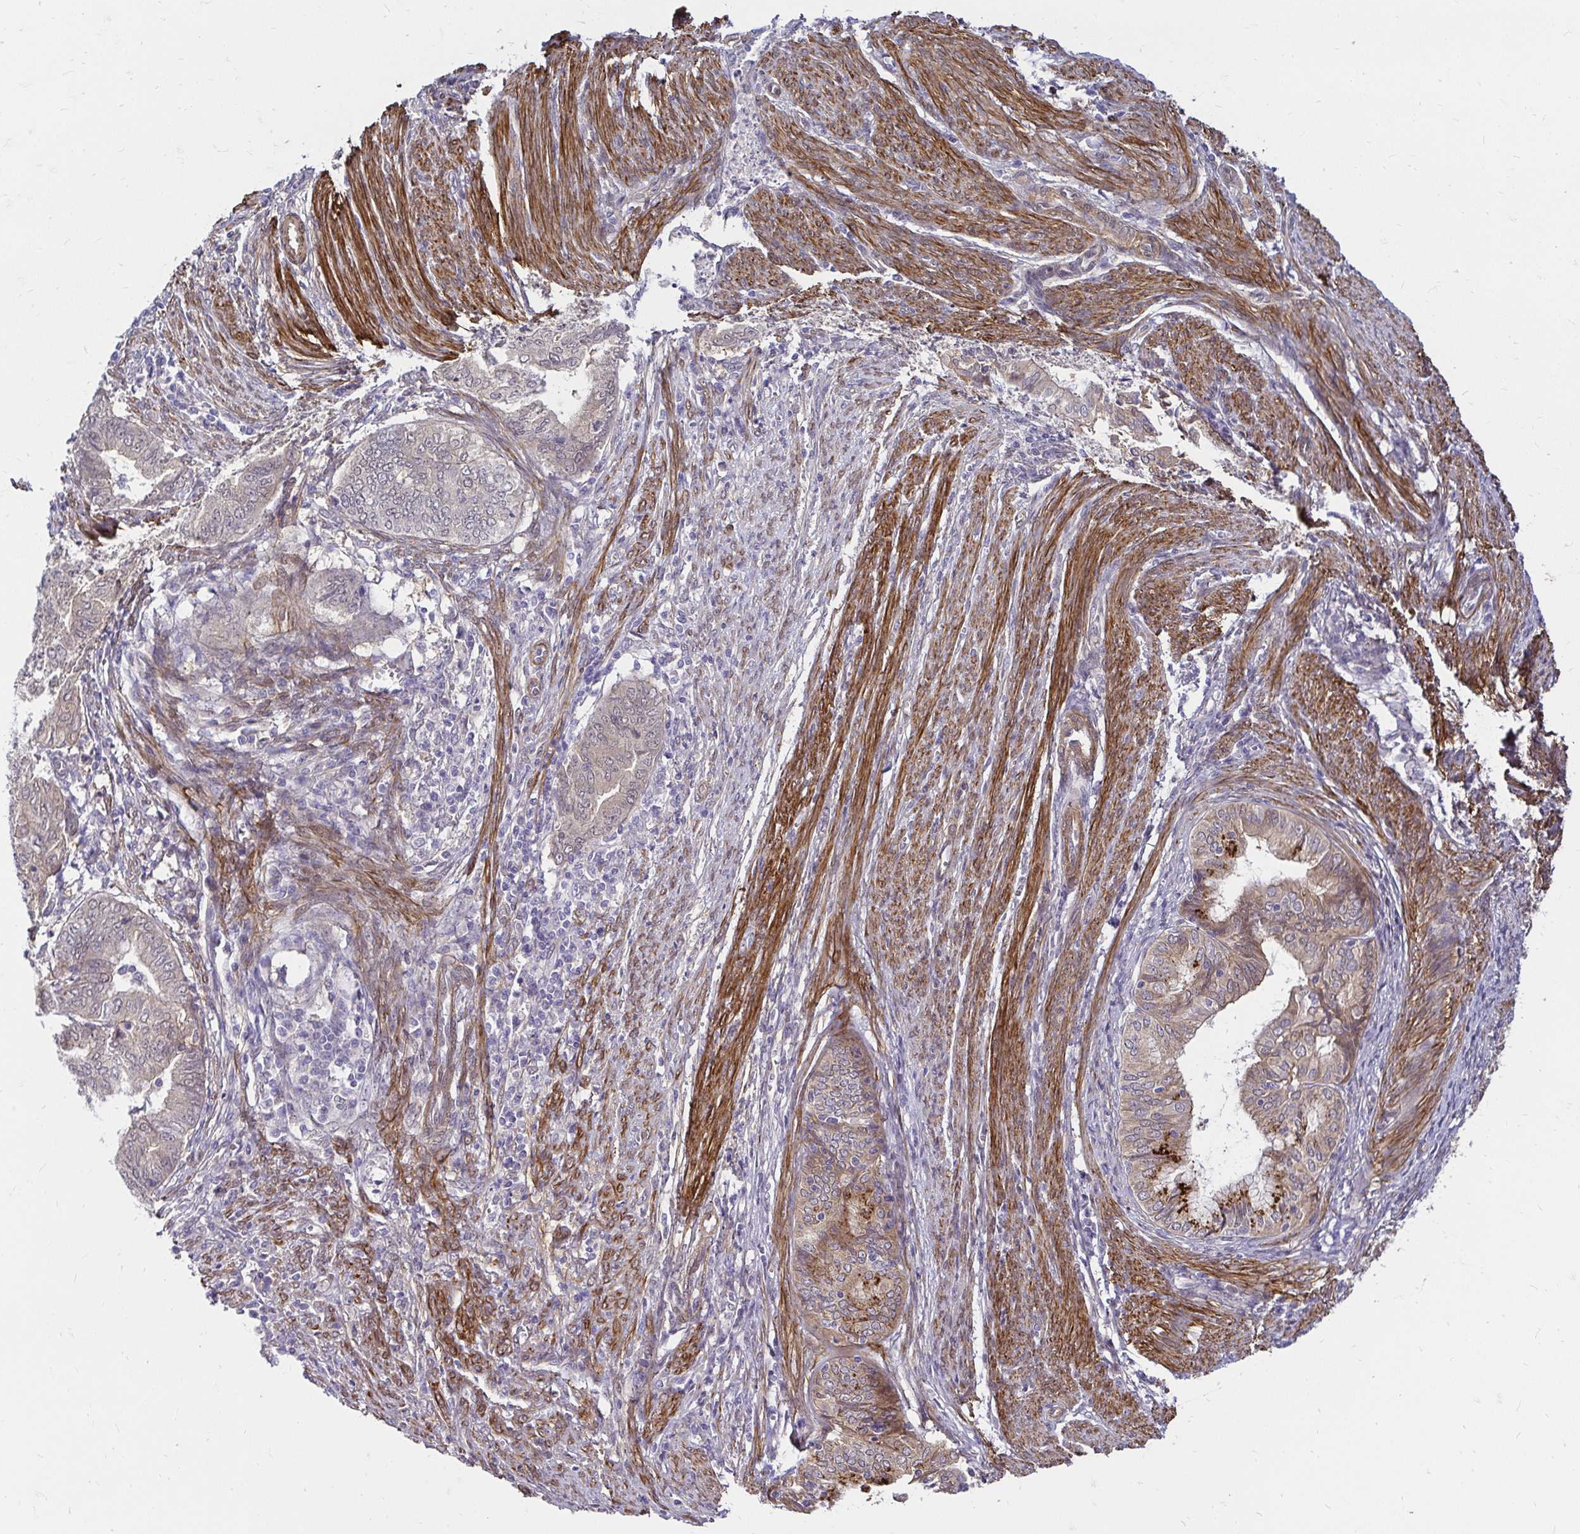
{"staining": {"intensity": "strong", "quantity": "<25%", "location": "cytoplasmic/membranous"}, "tissue": "endometrial cancer", "cell_type": "Tumor cells", "image_type": "cancer", "snomed": [{"axis": "morphology", "description": "Adenocarcinoma, NOS"}, {"axis": "topography", "description": "Endometrium"}], "caption": "Immunohistochemistry histopathology image of neoplastic tissue: endometrial adenocarcinoma stained using immunohistochemistry (IHC) reveals medium levels of strong protein expression localized specifically in the cytoplasmic/membranous of tumor cells, appearing as a cytoplasmic/membranous brown color.", "gene": "YAP1", "patient": {"sex": "female", "age": 79}}